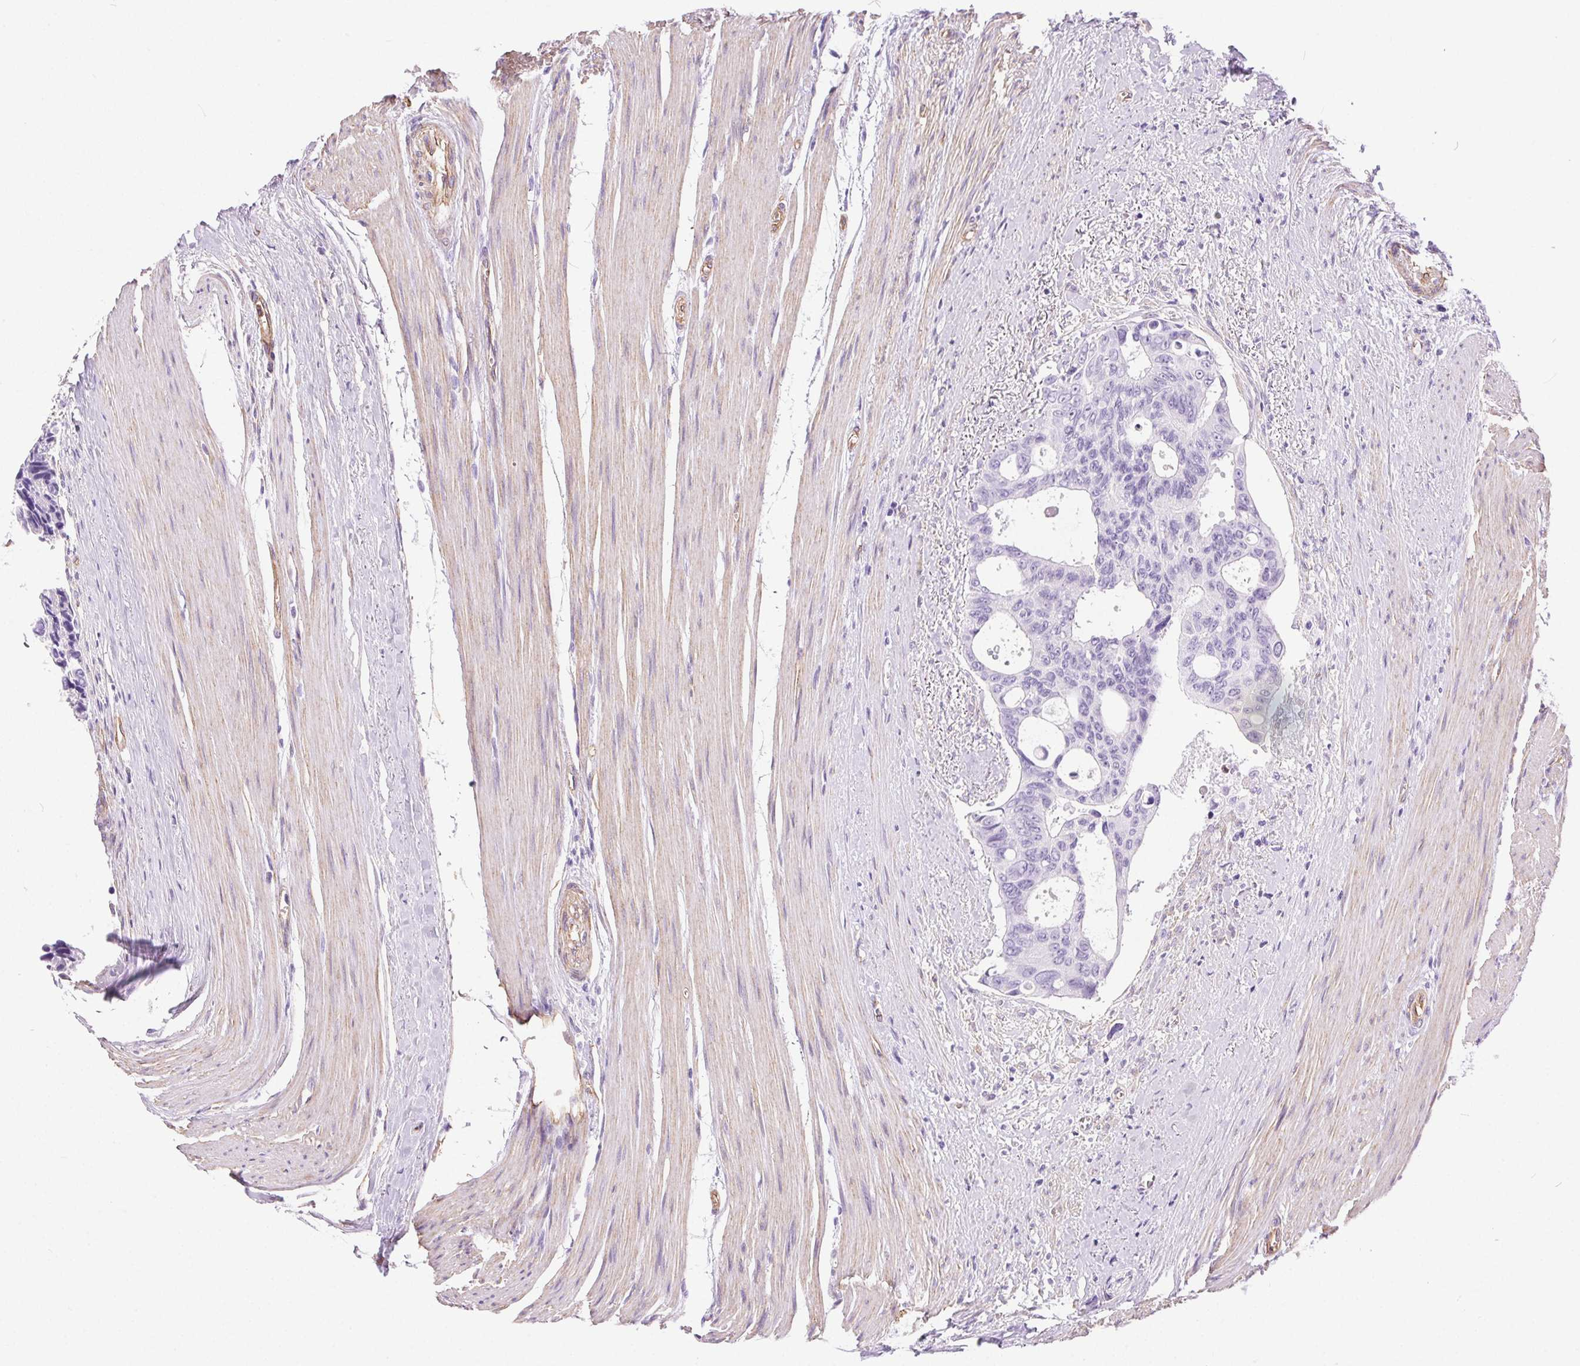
{"staining": {"intensity": "negative", "quantity": "none", "location": "none"}, "tissue": "colorectal cancer", "cell_type": "Tumor cells", "image_type": "cancer", "snomed": [{"axis": "morphology", "description": "Adenocarcinoma, NOS"}, {"axis": "topography", "description": "Rectum"}], "caption": "There is no significant expression in tumor cells of colorectal adenocarcinoma.", "gene": "SHCBP1L", "patient": {"sex": "male", "age": 76}}